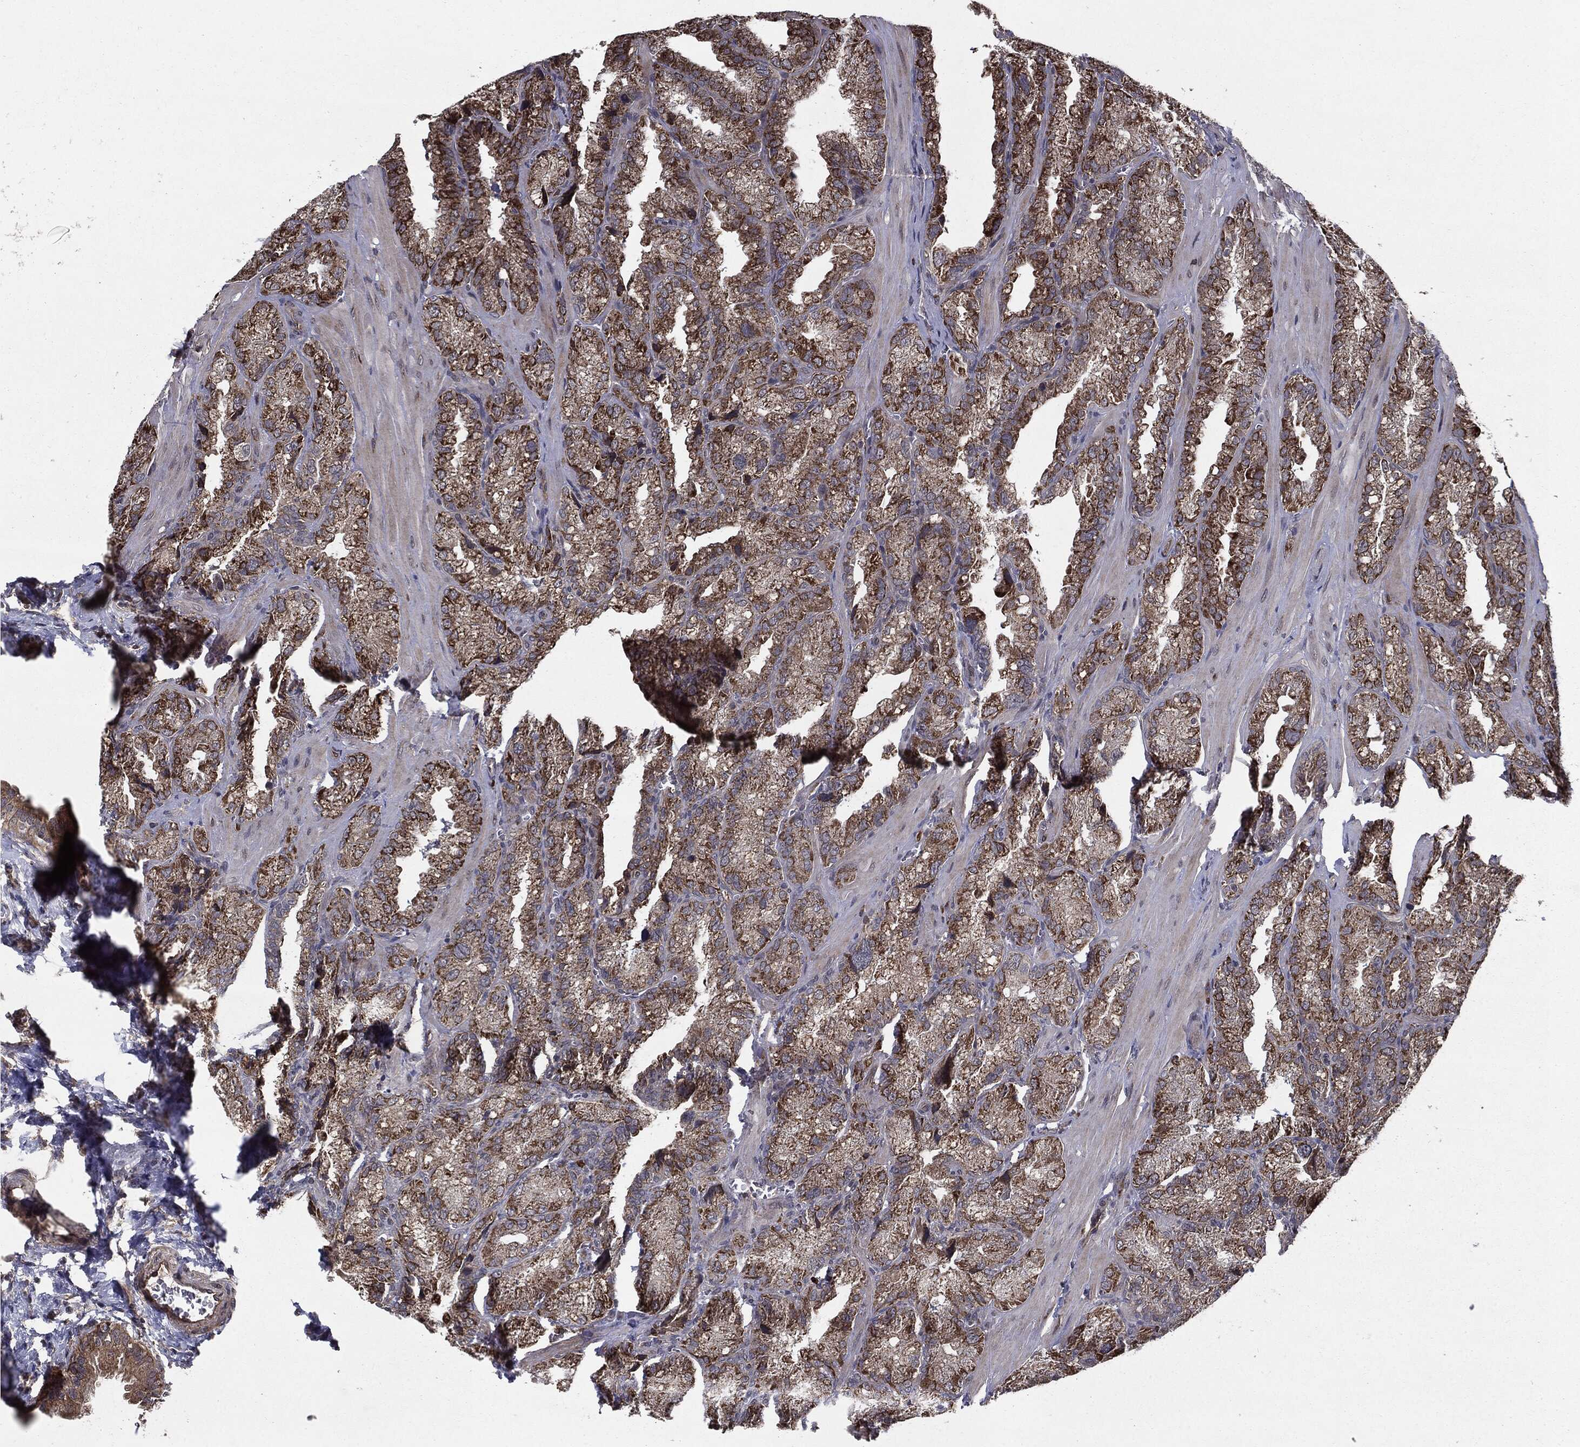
{"staining": {"intensity": "strong", "quantity": "25%-75%", "location": "cytoplasmic/membranous"}, "tissue": "seminal vesicle", "cell_type": "Glandular cells", "image_type": "normal", "snomed": [{"axis": "morphology", "description": "Normal tissue, NOS"}, {"axis": "topography", "description": "Seminal veicle"}], "caption": "Immunohistochemistry (IHC) (DAB (3,3'-diaminobenzidine)) staining of normal seminal vesicle reveals strong cytoplasmic/membranous protein positivity in approximately 25%-75% of glandular cells. Nuclei are stained in blue.", "gene": "HDAC5", "patient": {"sex": "male", "age": 57}}